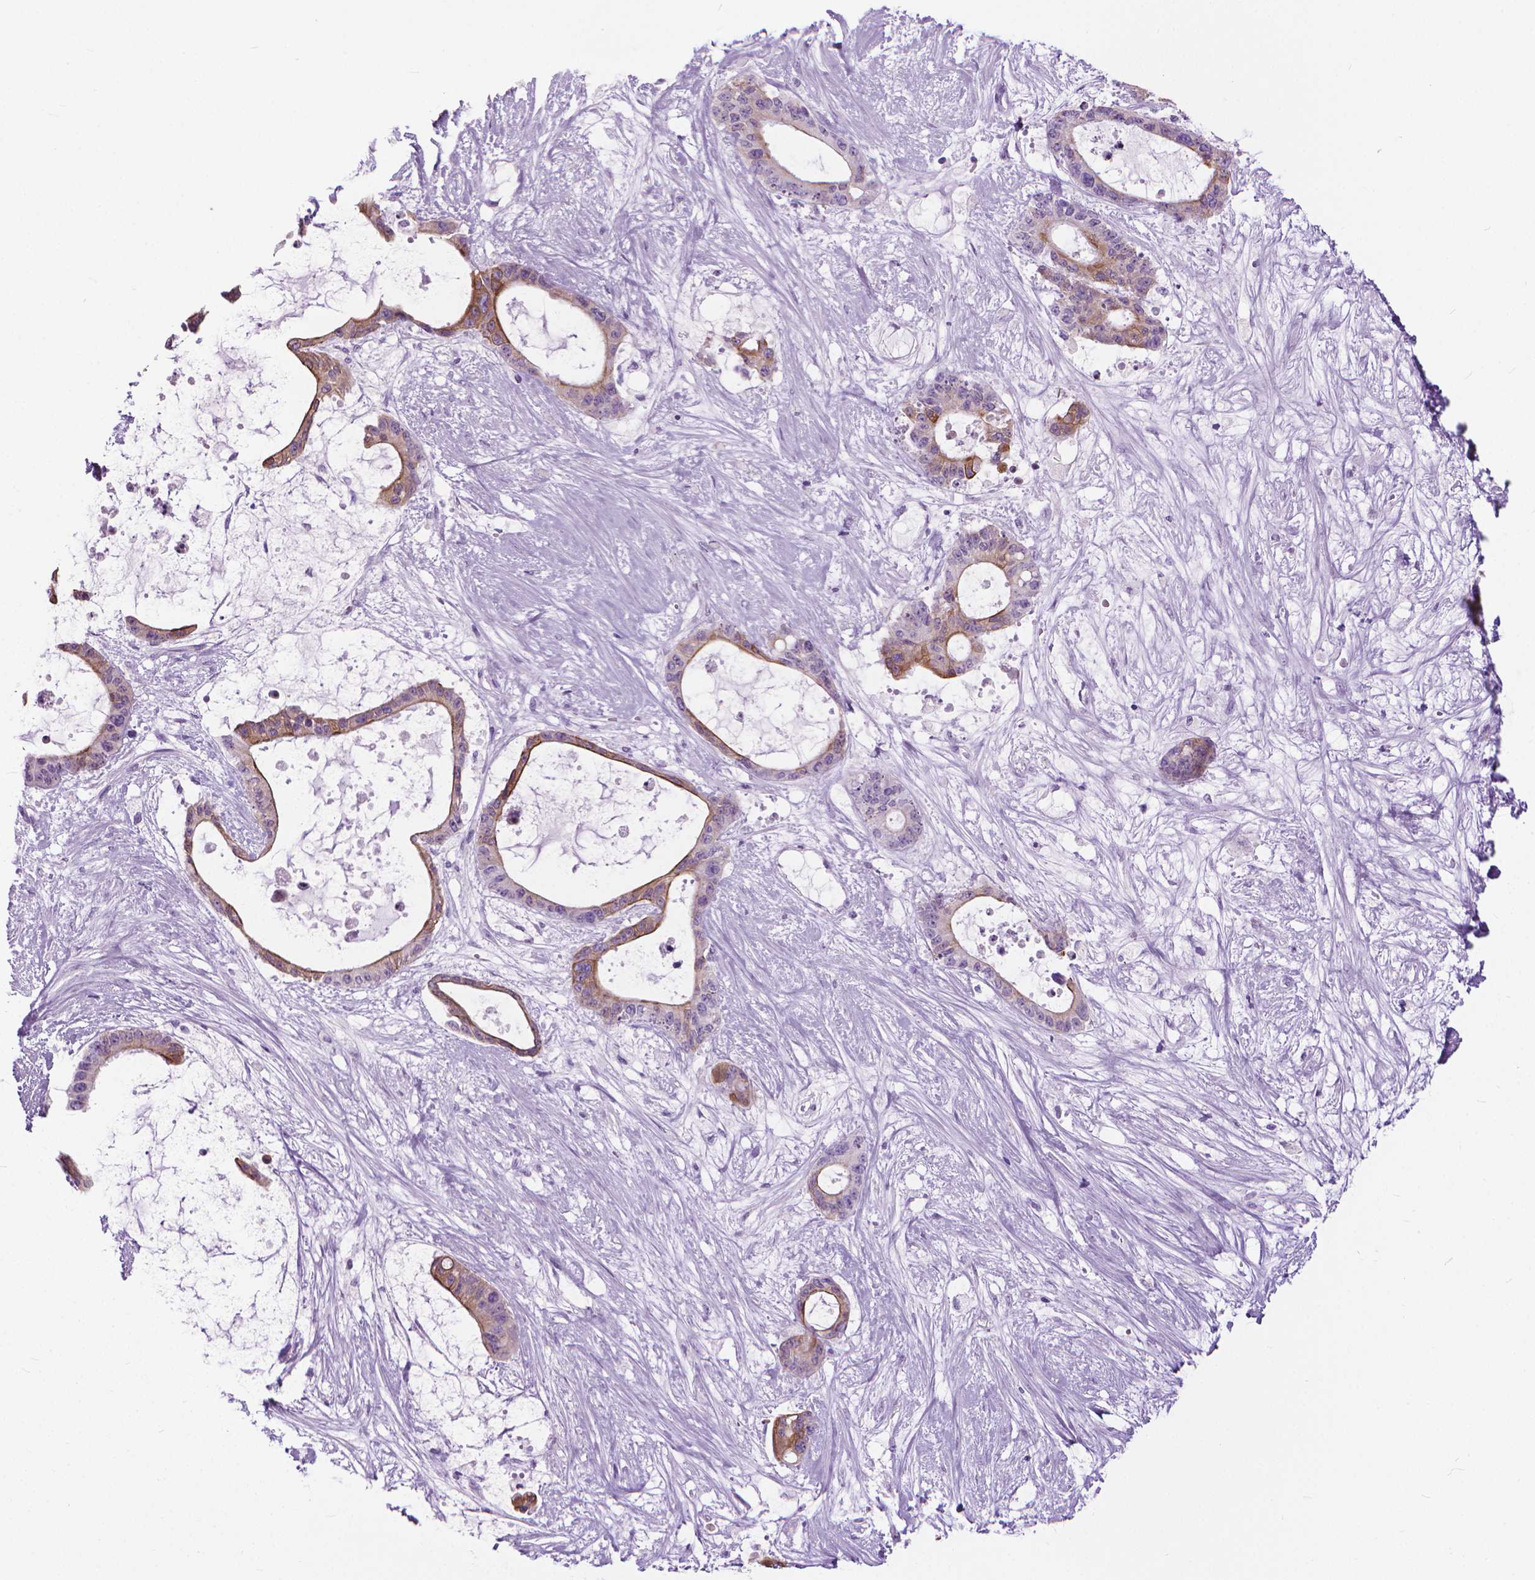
{"staining": {"intensity": "moderate", "quantity": "25%-75%", "location": "cytoplasmic/membranous"}, "tissue": "liver cancer", "cell_type": "Tumor cells", "image_type": "cancer", "snomed": [{"axis": "morphology", "description": "Normal tissue, NOS"}, {"axis": "morphology", "description": "Cholangiocarcinoma"}, {"axis": "topography", "description": "Liver"}, {"axis": "topography", "description": "Peripheral nerve tissue"}], "caption": "Liver cancer (cholangiocarcinoma) stained with a brown dye displays moderate cytoplasmic/membranous positive expression in approximately 25%-75% of tumor cells.", "gene": "HTR2B", "patient": {"sex": "female", "age": 73}}